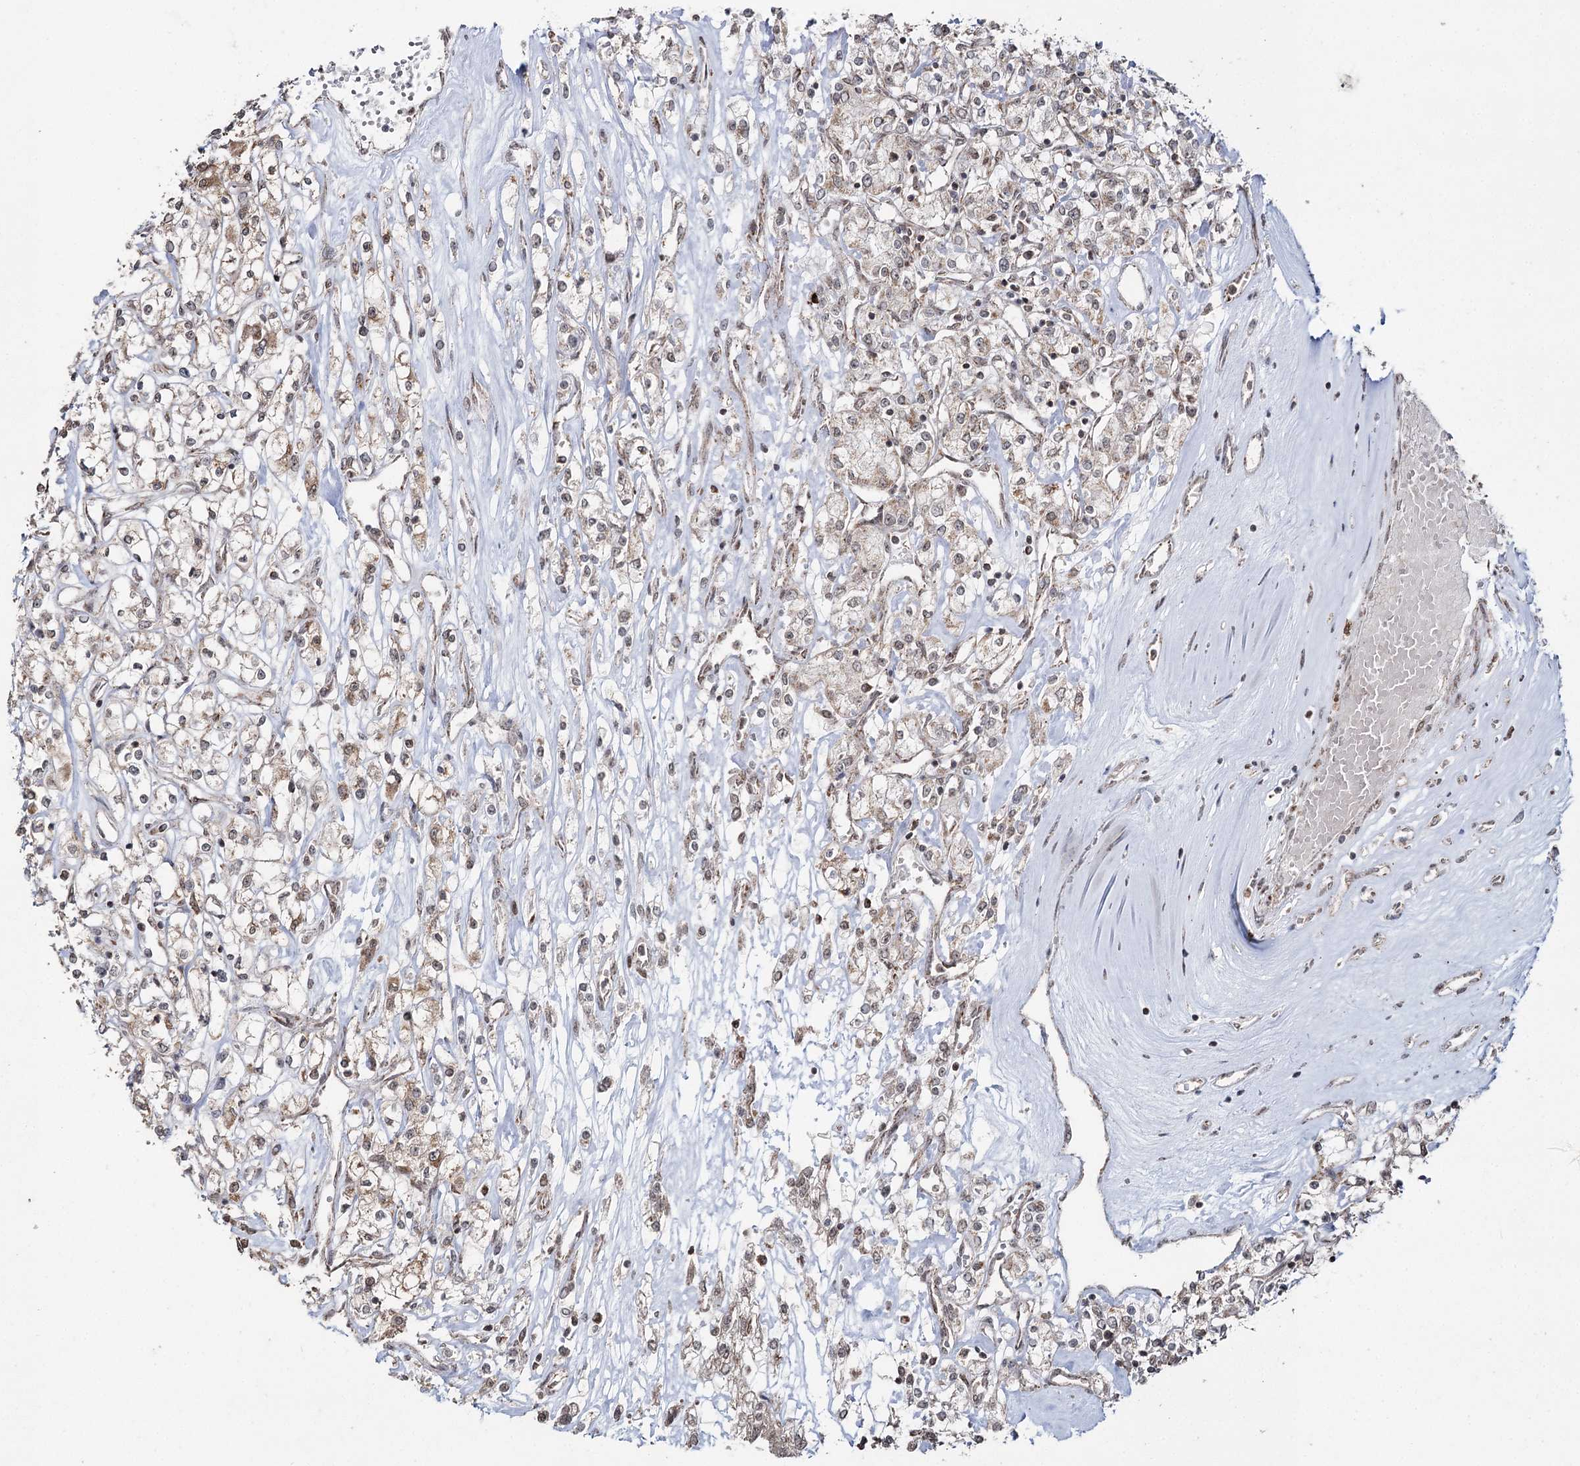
{"staining": {"intensity": "weak", "quantity": ">75%", "location": "cytoplasmic/membranous"}, "tissue": "renal cancer", "cell_type": "Tumor cells", "image_type": "cancer", "snomed": [{"axis": "morphology", "description": "Adenocarcinoma, NOS"}, {"axis": "topography", "description": "Kidney"}], "caption": "Renal adenocarcinoma stained for a protein displays weak cytoplasmic/membranous positivity in tumor cells. (Stains: DAB in brown, nuclei in blue, Microscopy: brightfield microscopy at high magnification).", "gene": "PDHX", "patient": {"sex": "female", "age": 59}}